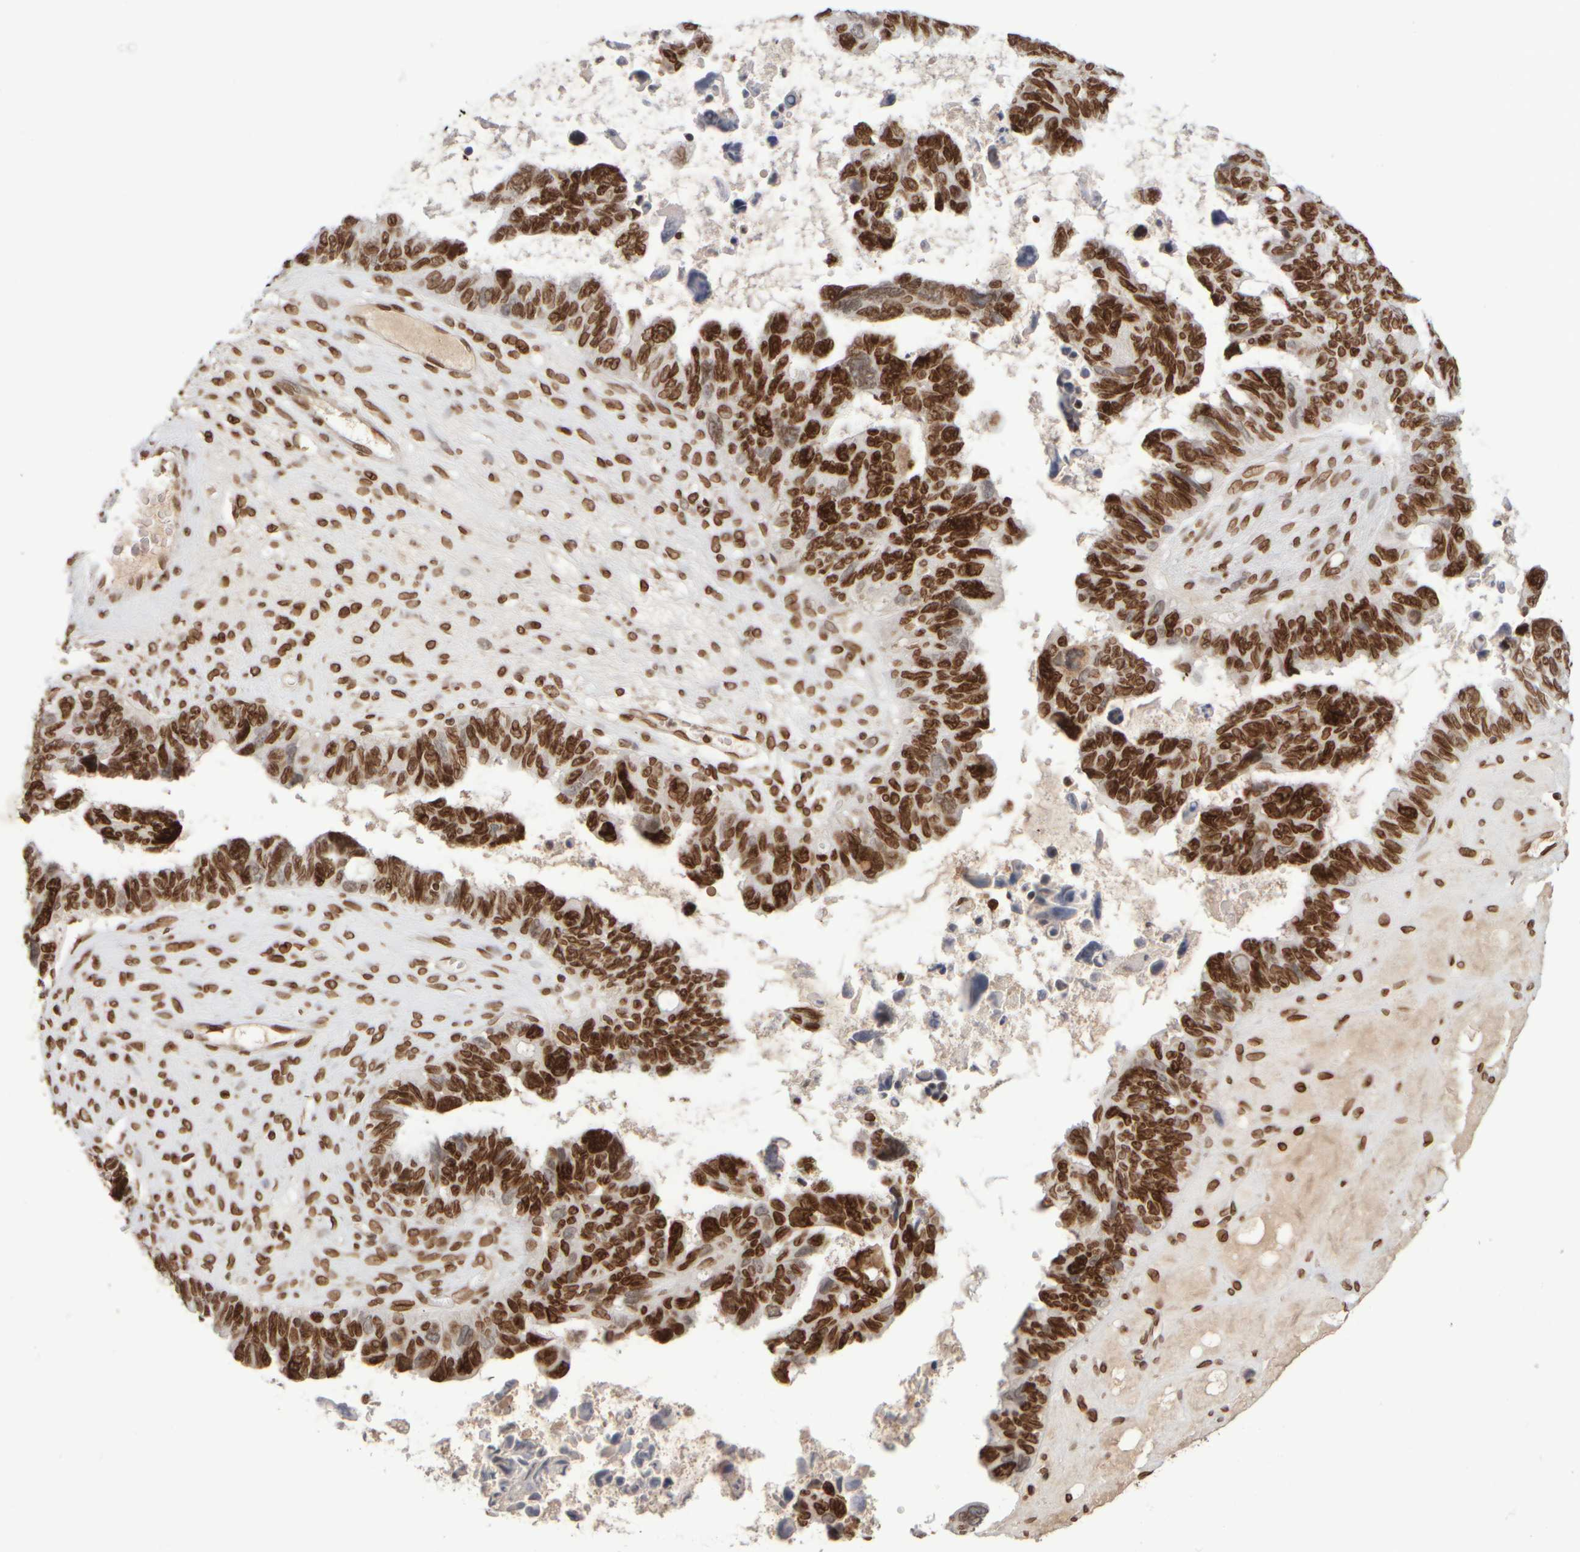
{"staining": {"intensity": "strong", "quantity": ">75%", "location": "cytoplasmic/membranous,nuclear"}, "tissue": "ovarian cancer", "cell_type": "Tumor cells", "image_type": "cancer", "snomed": [{"axis": "morphology", "description": "Cystadenocarcinoma, serous, NOS"}, {"axis": "topography", "description": "Ovary"}], "caption": "Brown immunohistochemical staining in ovarian cancer demonstrates strong cytoplasmic/membranous and nuclear staining in approximately >75% of tumor cells.", "gene": "ZC3HC1", "patient": {"sex": "female", "age": 79}}